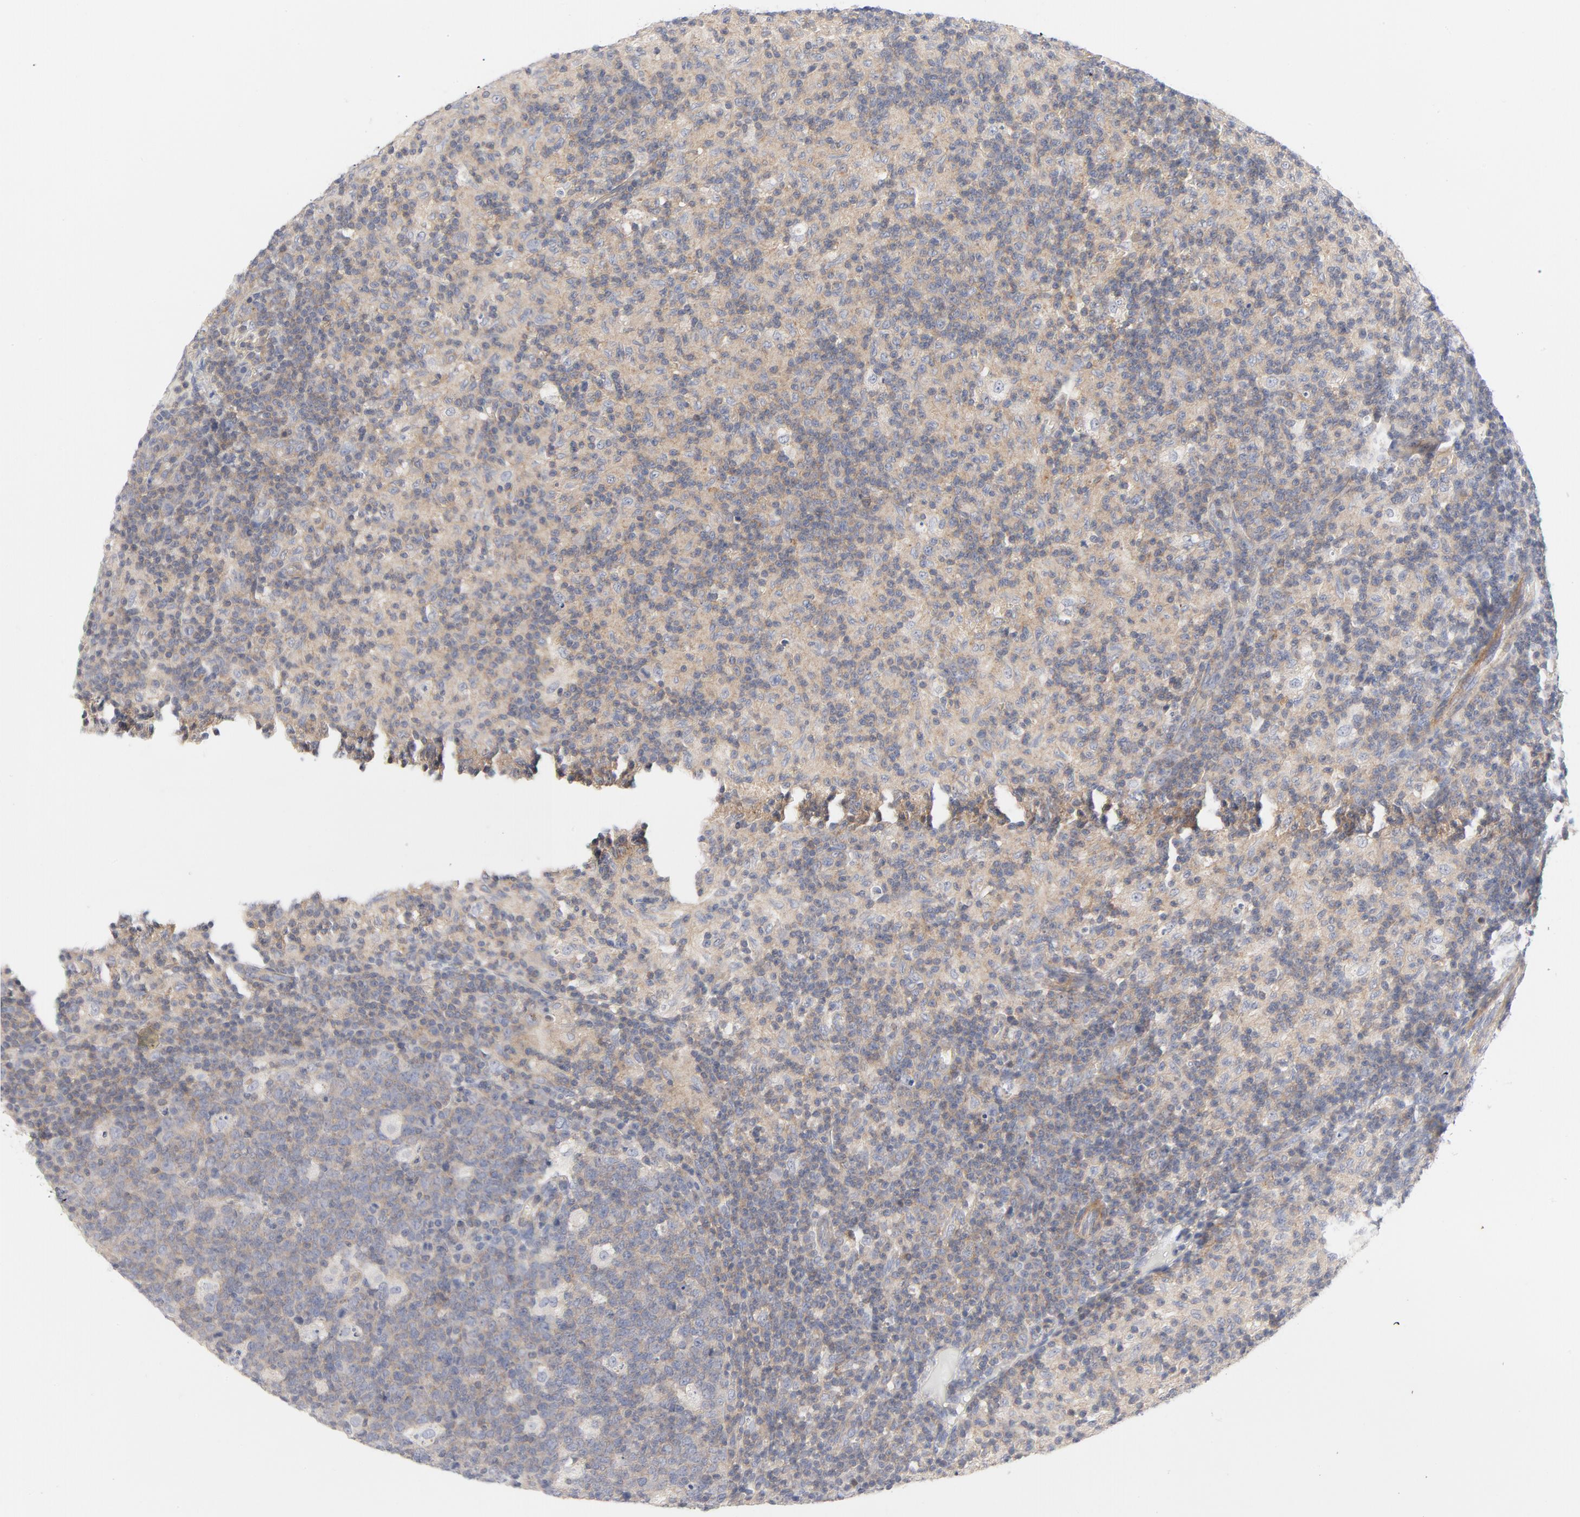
{"staining": {"intensity": "weak", "quantity": ">75%", "location": "cytoplasmic/membranous"}, "tissue": "lymph node", "cell_type": "Germinal center cells", "image_type": "normal", "snomed": [{"axis": "morphology", "description": "Normal tissue, NOS"}, {"axis": "morphology", "description": "Inflammation, NOS"}, {"axis": "topography", "description": "Lymph node"}], "caption": "A brown stain shows weak cytoplasmic/membranous staining of a protein in germinal center cells of normal lymph node.", "gene": "ROCK1", "patient": {"sex": "male", "age": 55}}